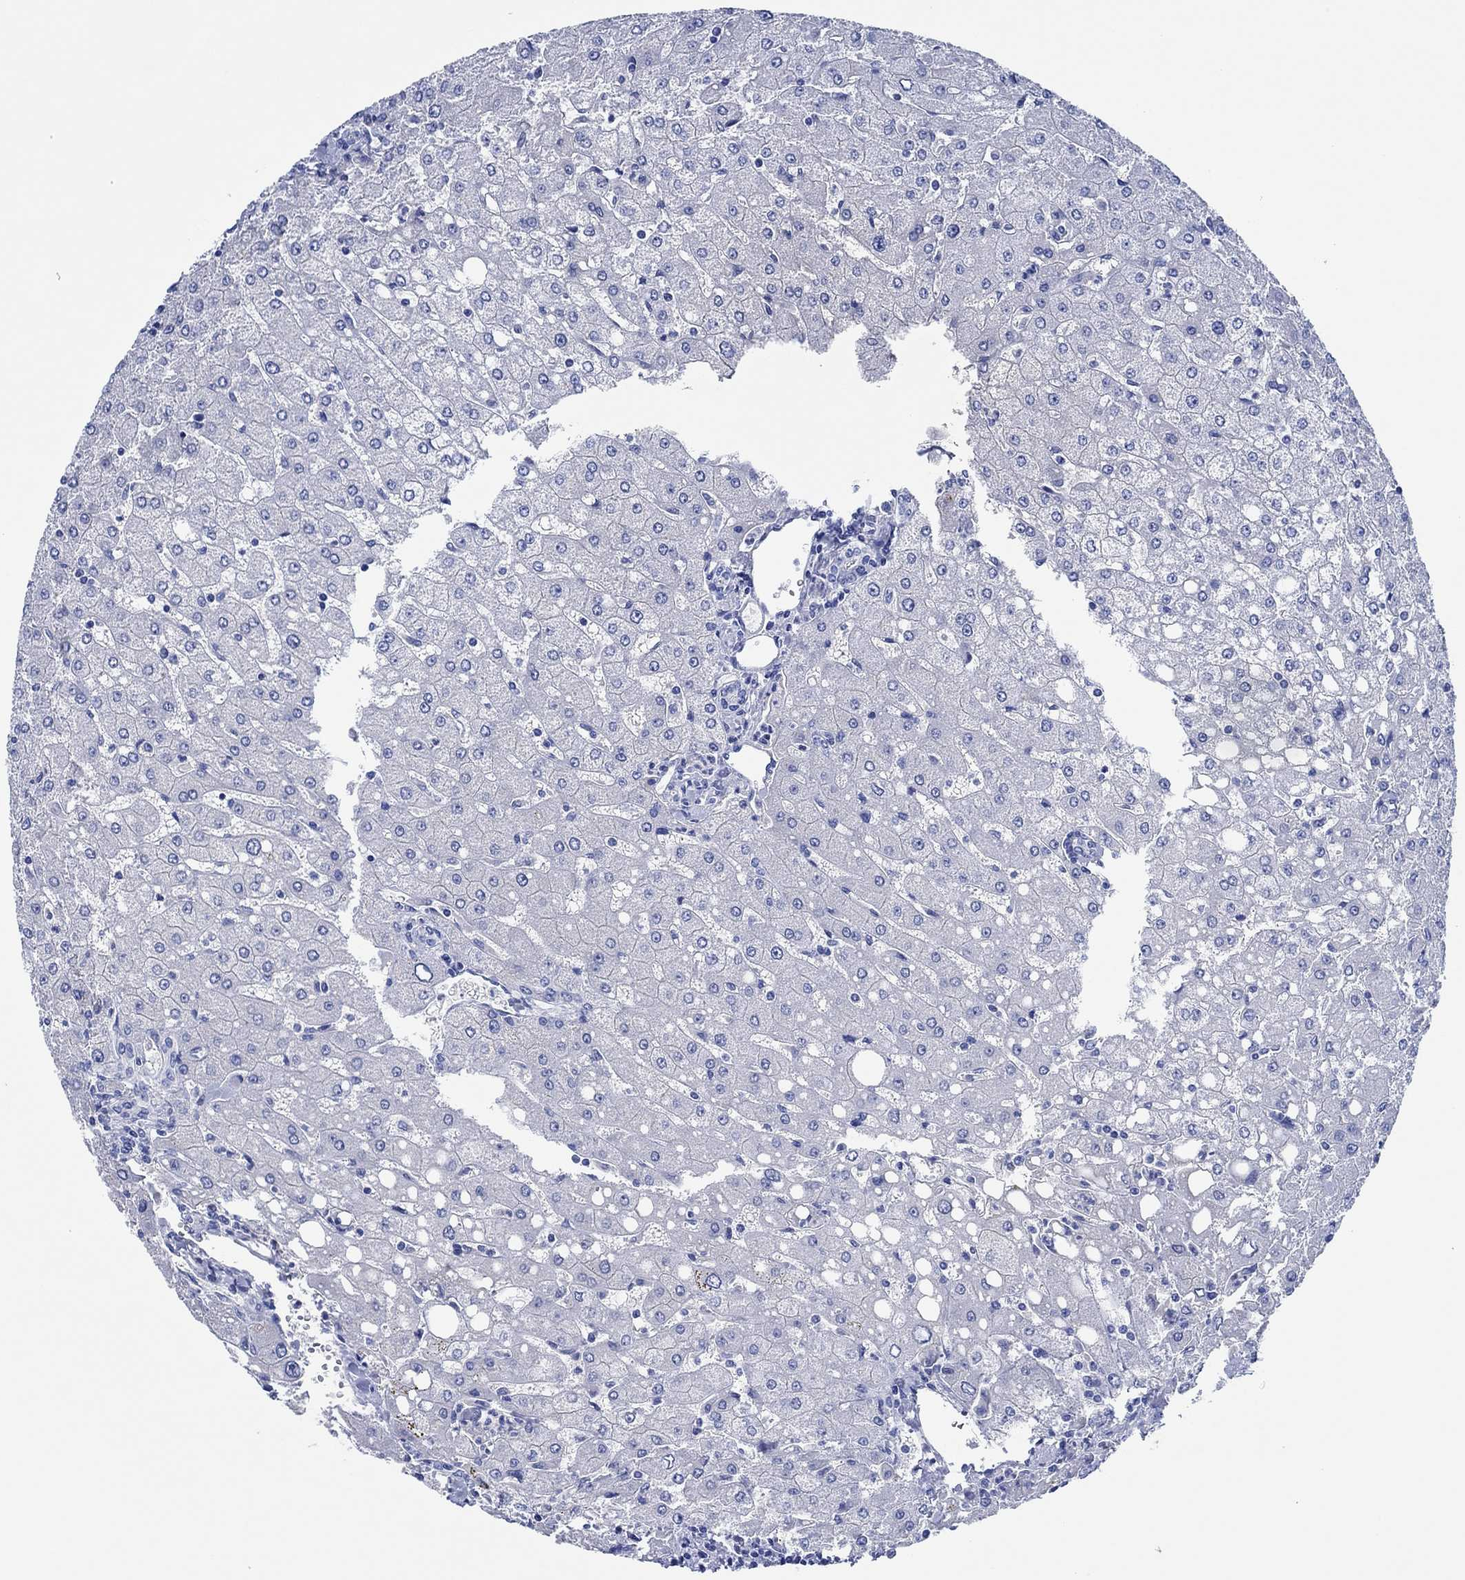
{"staining": {"intensity": "negative", "quantity": "none", "location": "none"}, "tissue": "liver", "cell_type": "Cholangiocytes", "image_type": "normal", "snomed": [{"axis": "morphology", "description": "Normal tissue, NOS"}, {"axis": "topography", "description": "Liver"}], "caption": "DAB immunohistochemical staining of unremarkable human liver displays no significant positivity in cholangiocytes. (Stains: DAB (3,3'-diaminobenzidine) immunohistochemistry with hematoxylin counter stain, Microscopy: brightfield microscopy at high magnification).", "gene": "CPNE6", "patient": {"sex": "female", "age": 53}}